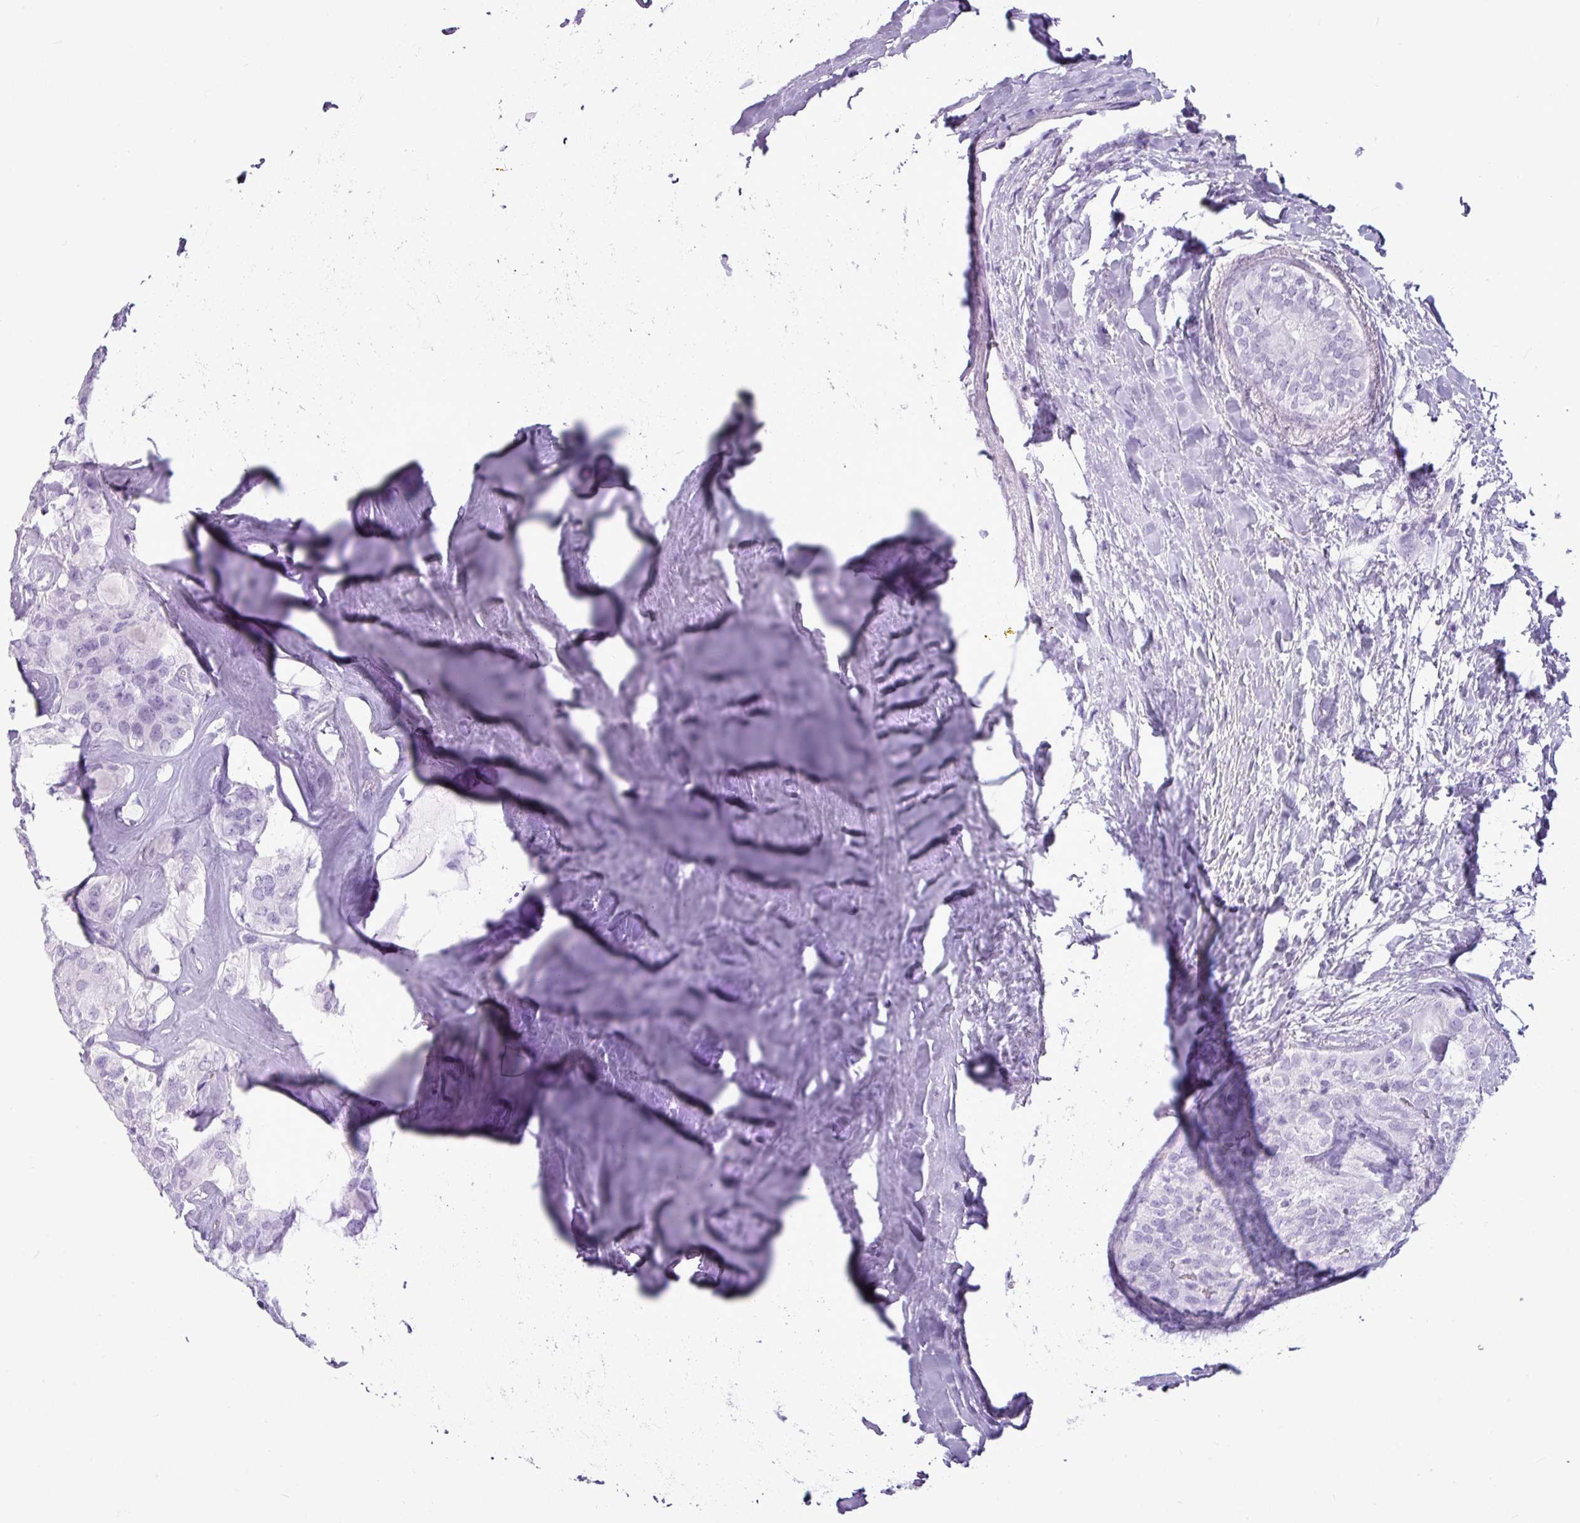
{"staining": {"intensity": "negative", "quantity": "none", "location": "none"}, "tissue": "thyroid cancer", "cell_type": "Tumor cells", "image_type": "cancer", "snomed": [{"axis": "morphology", "description": "Follicular adenoma carcinoma, NOS"}, {"axis": "topography", "description": "Thyroid gland"}], "caption": "Tumor cells are negative for brown protein staining in follicular adenoma carcinoma (thyroid).", "gene": "AMY1B", "patient": {"sex": "male", "age": 75}}